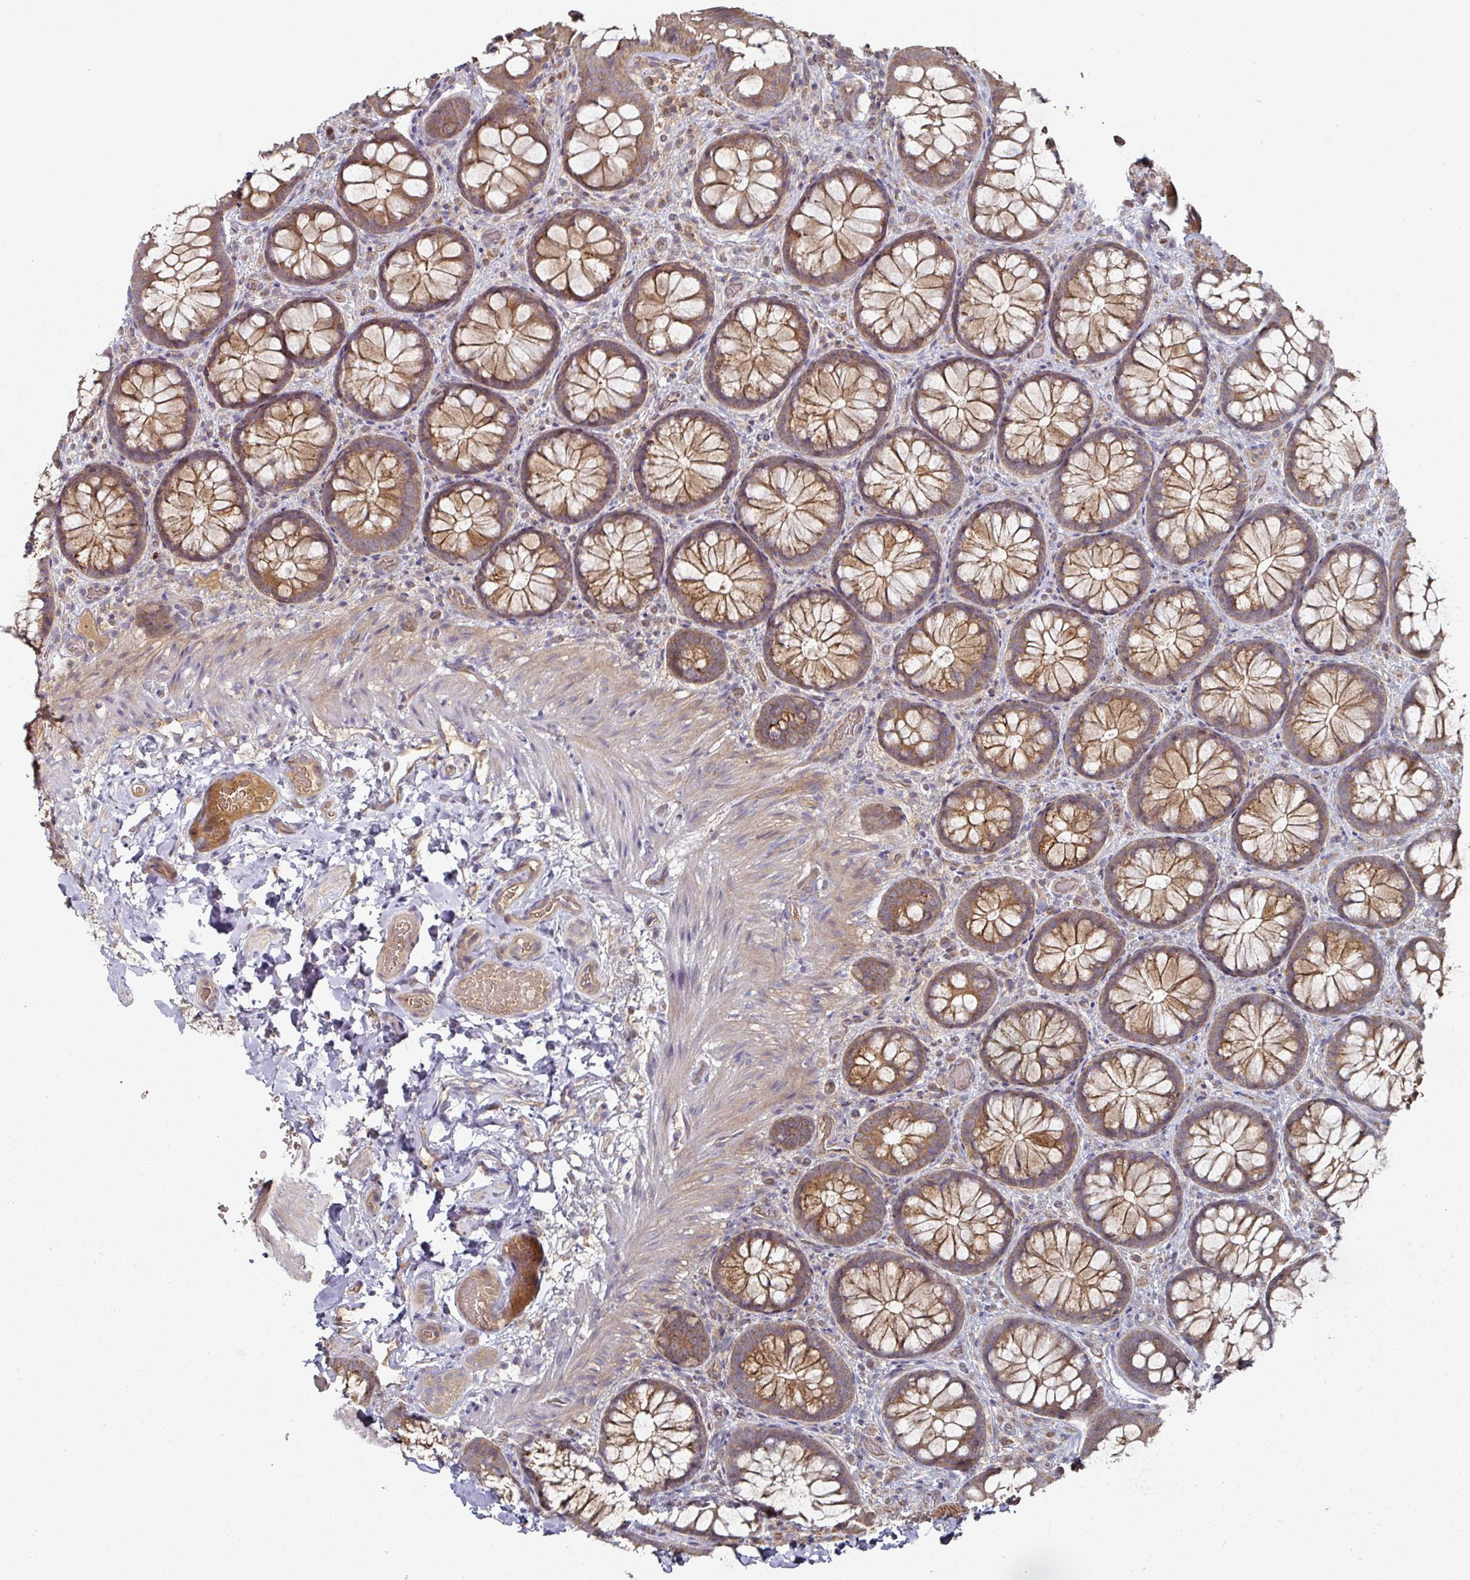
{"staining": {"intensity": "weak", "quantity": ">75%", "location": "cytoplasmic/membranous"}, "tissue": "colon", "cell_type": "Endothelial cells", "image_type": "normal", "snomed": [{"axis": "morphology", "description": "Normal tissue, NOS"}, {"axis": "topography", "description": "Colon"}], "caption": "Colon stained for a protein shows weak cytoplasmic/membranous positivity in endothelial cells. (Brightfield microscopy of DAB IHC at high magnification).", "gene": "DNAJC7", "patient": {"sex": "male", "age": 46}}